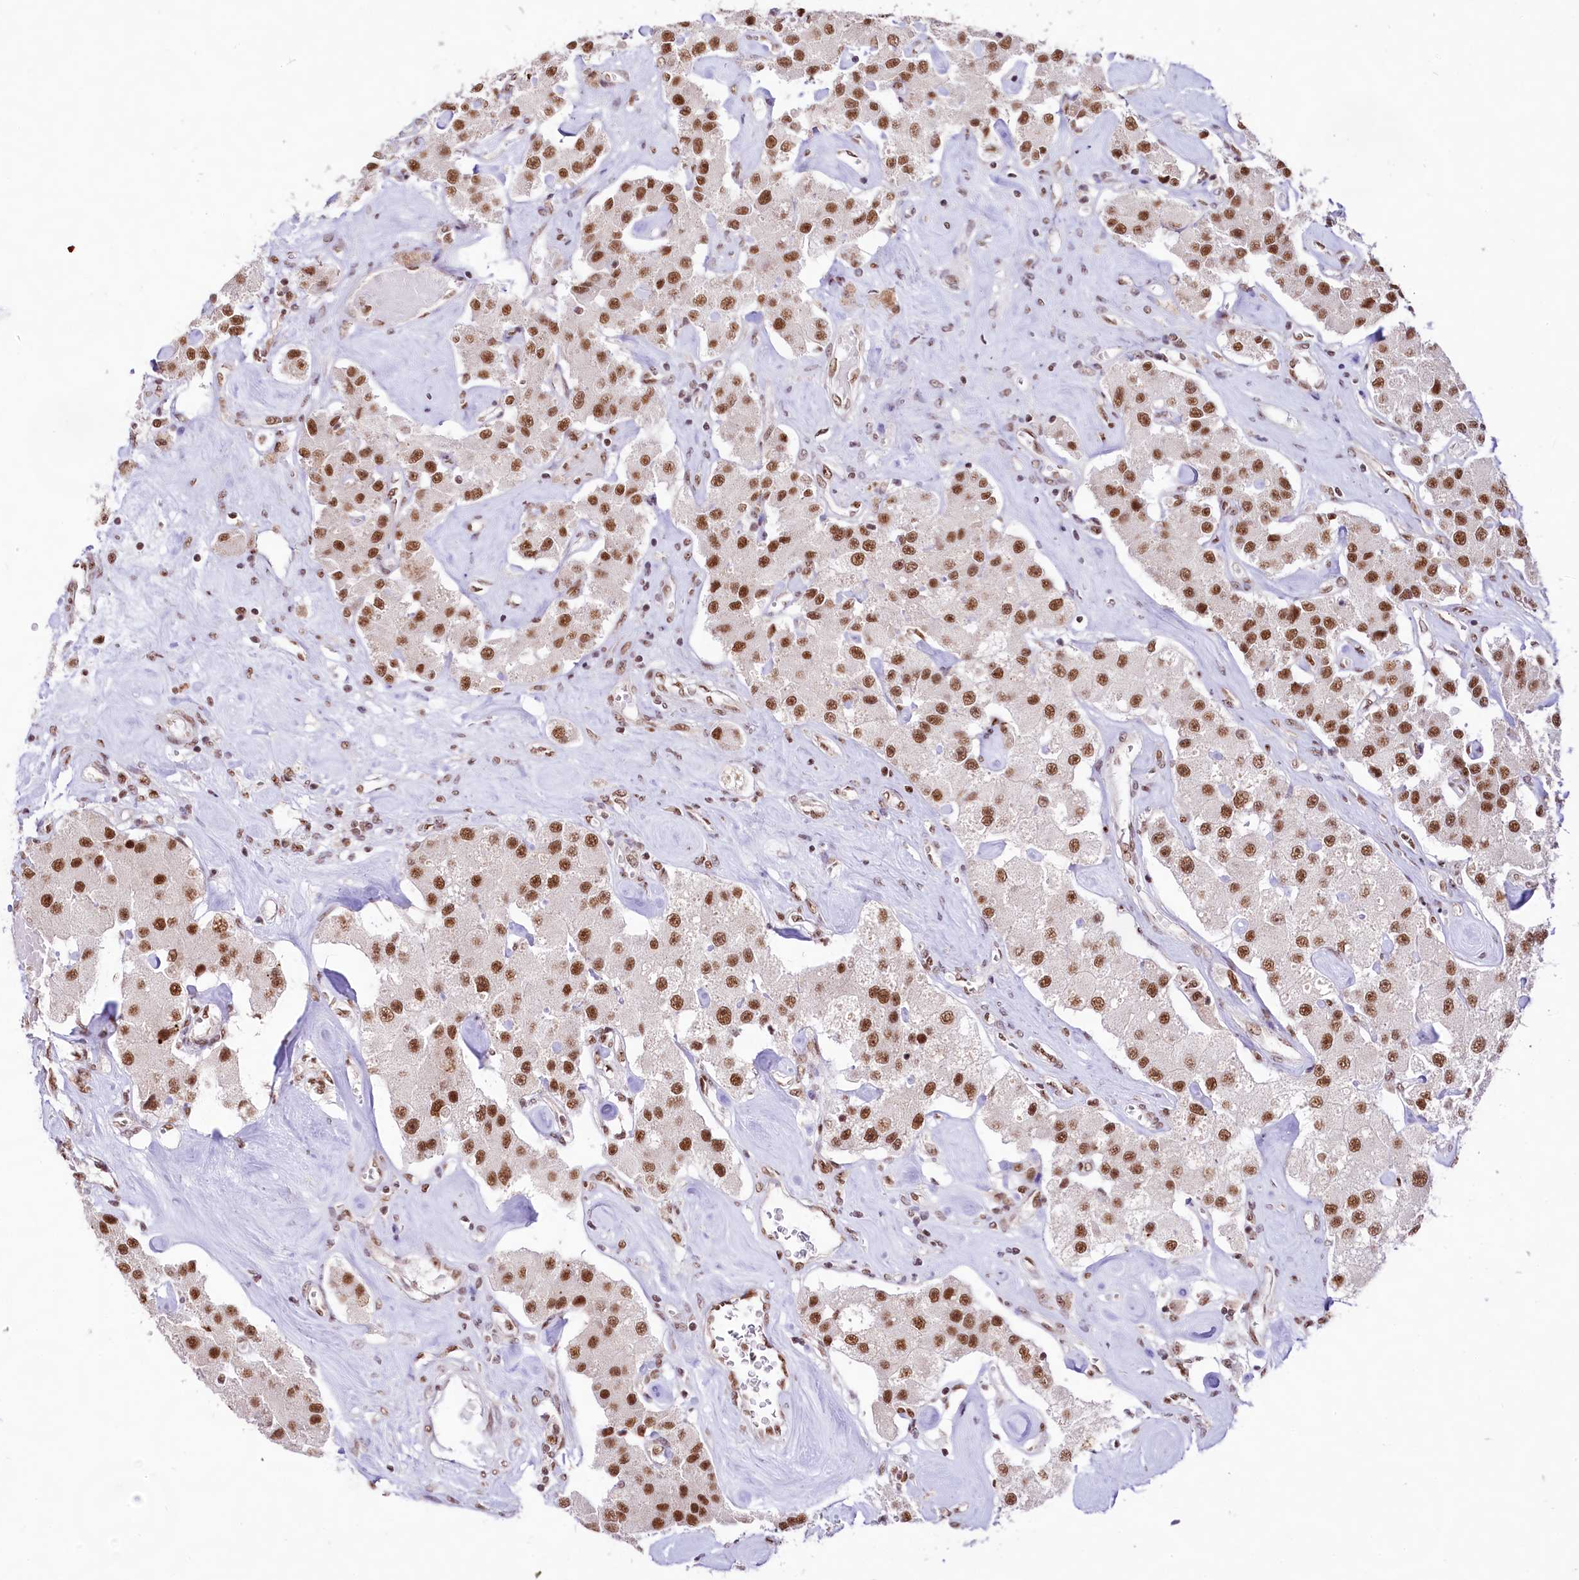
{"staining": {"intensity": "strong", "quantity": ">75%", "location": "nuclear"}, "tissue": "carcinoid", "cell_type": "Tumor cells", "image_type": "cancer", "snomed": [{"axis": "morphology", "description": "Carcinoid, malignant, NOS"}, {"axis": "topography", "description": "Pancreas"}], "caption": "This is a photomicrograph of immunohistochemistry staining of carcinoid (malignant), which shows strong staining in the nuclear of tumor cells.", "gene": "HIRA", "patient": {"sex": "male", "age": 41}}